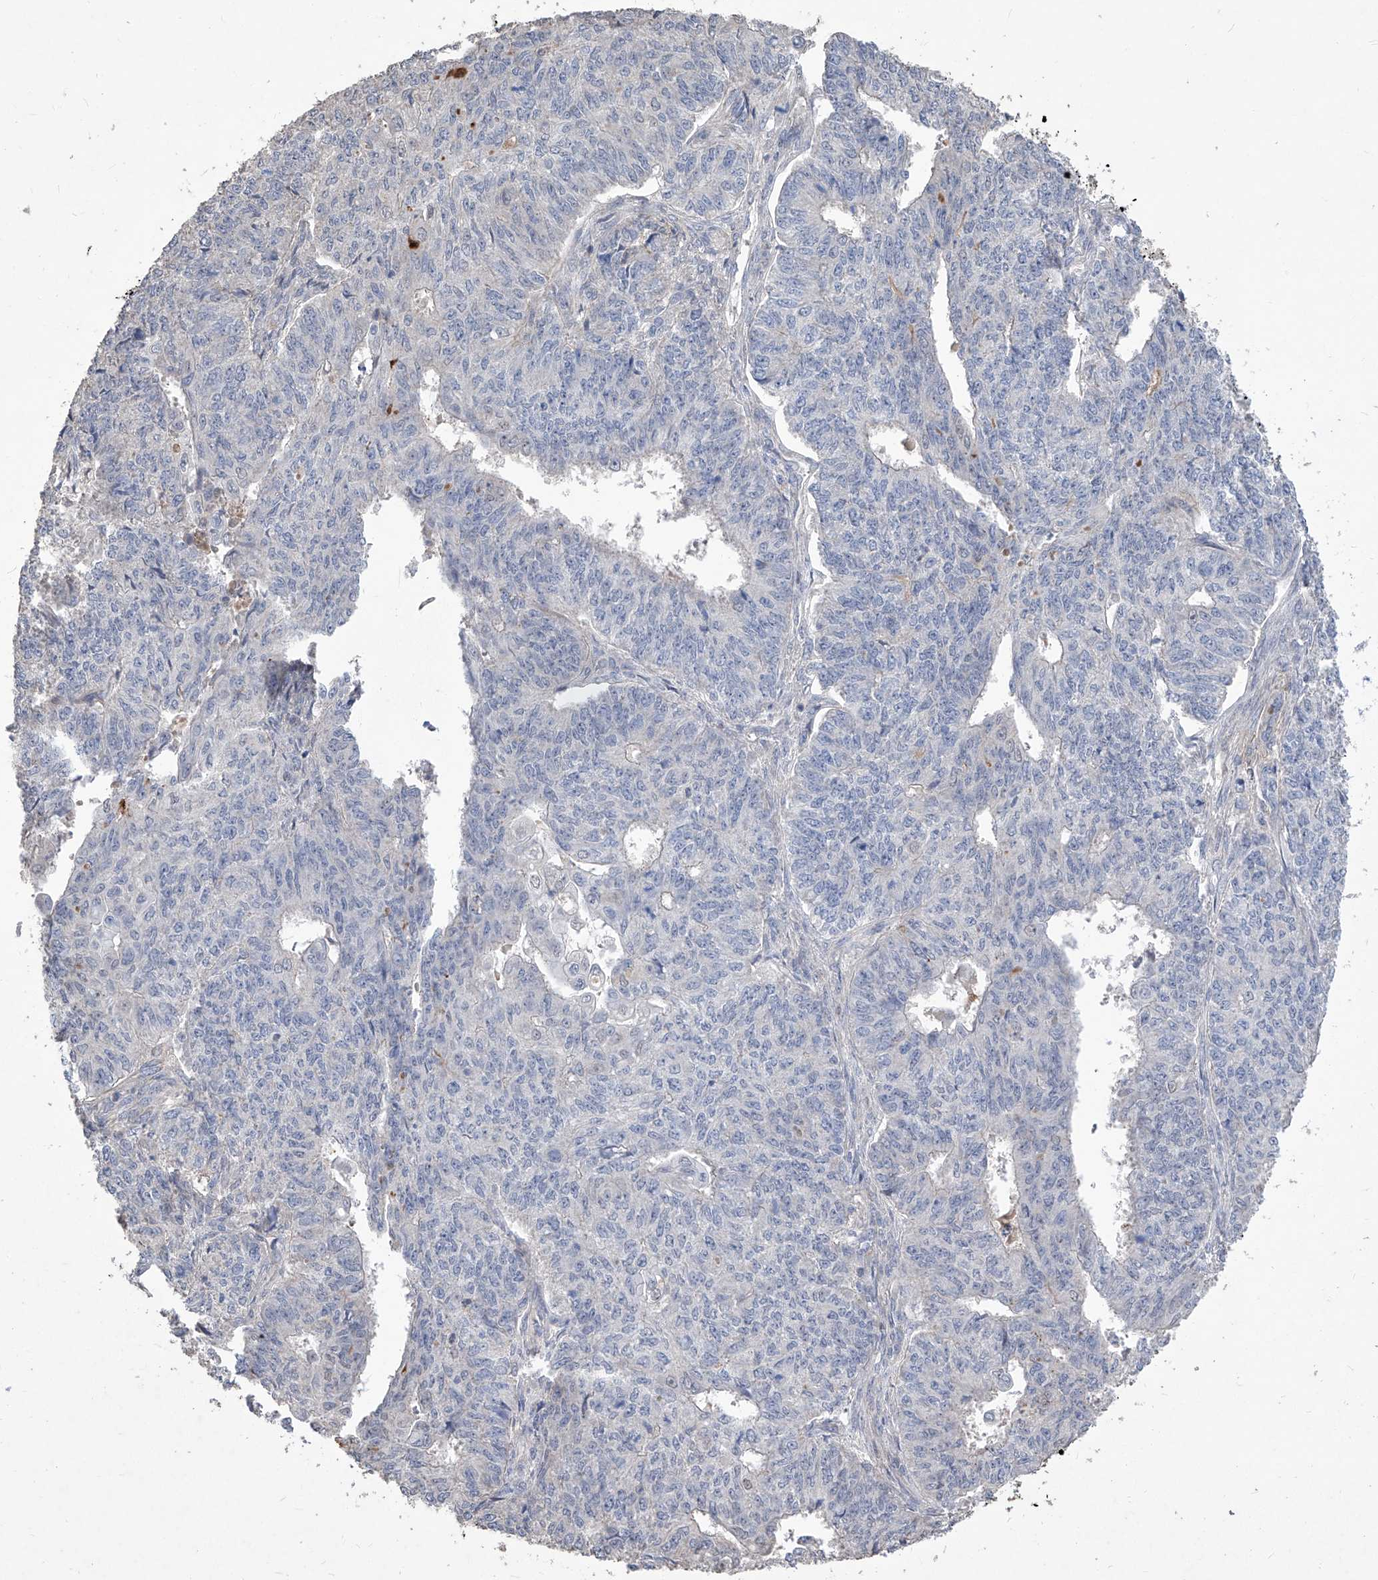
{"staining": {"intensity": "negative", "quantity": "none", "location": "none"}, "tissue": "endometrial cancer", "cell_type": "Tumor cells", "image_type": "cancer", "snomed": [{"axis": "morphology", "description": "Adenocarcinoma, NOS"}, {"axis": "topography", "description": "Endometrium"}], "caption": "This is an IHC image of human adenocarcinoma (endometrial). There is no expression in tumor cells.", "gene": "TXNIP", "patient": {"sex": "female", "age": 32}}